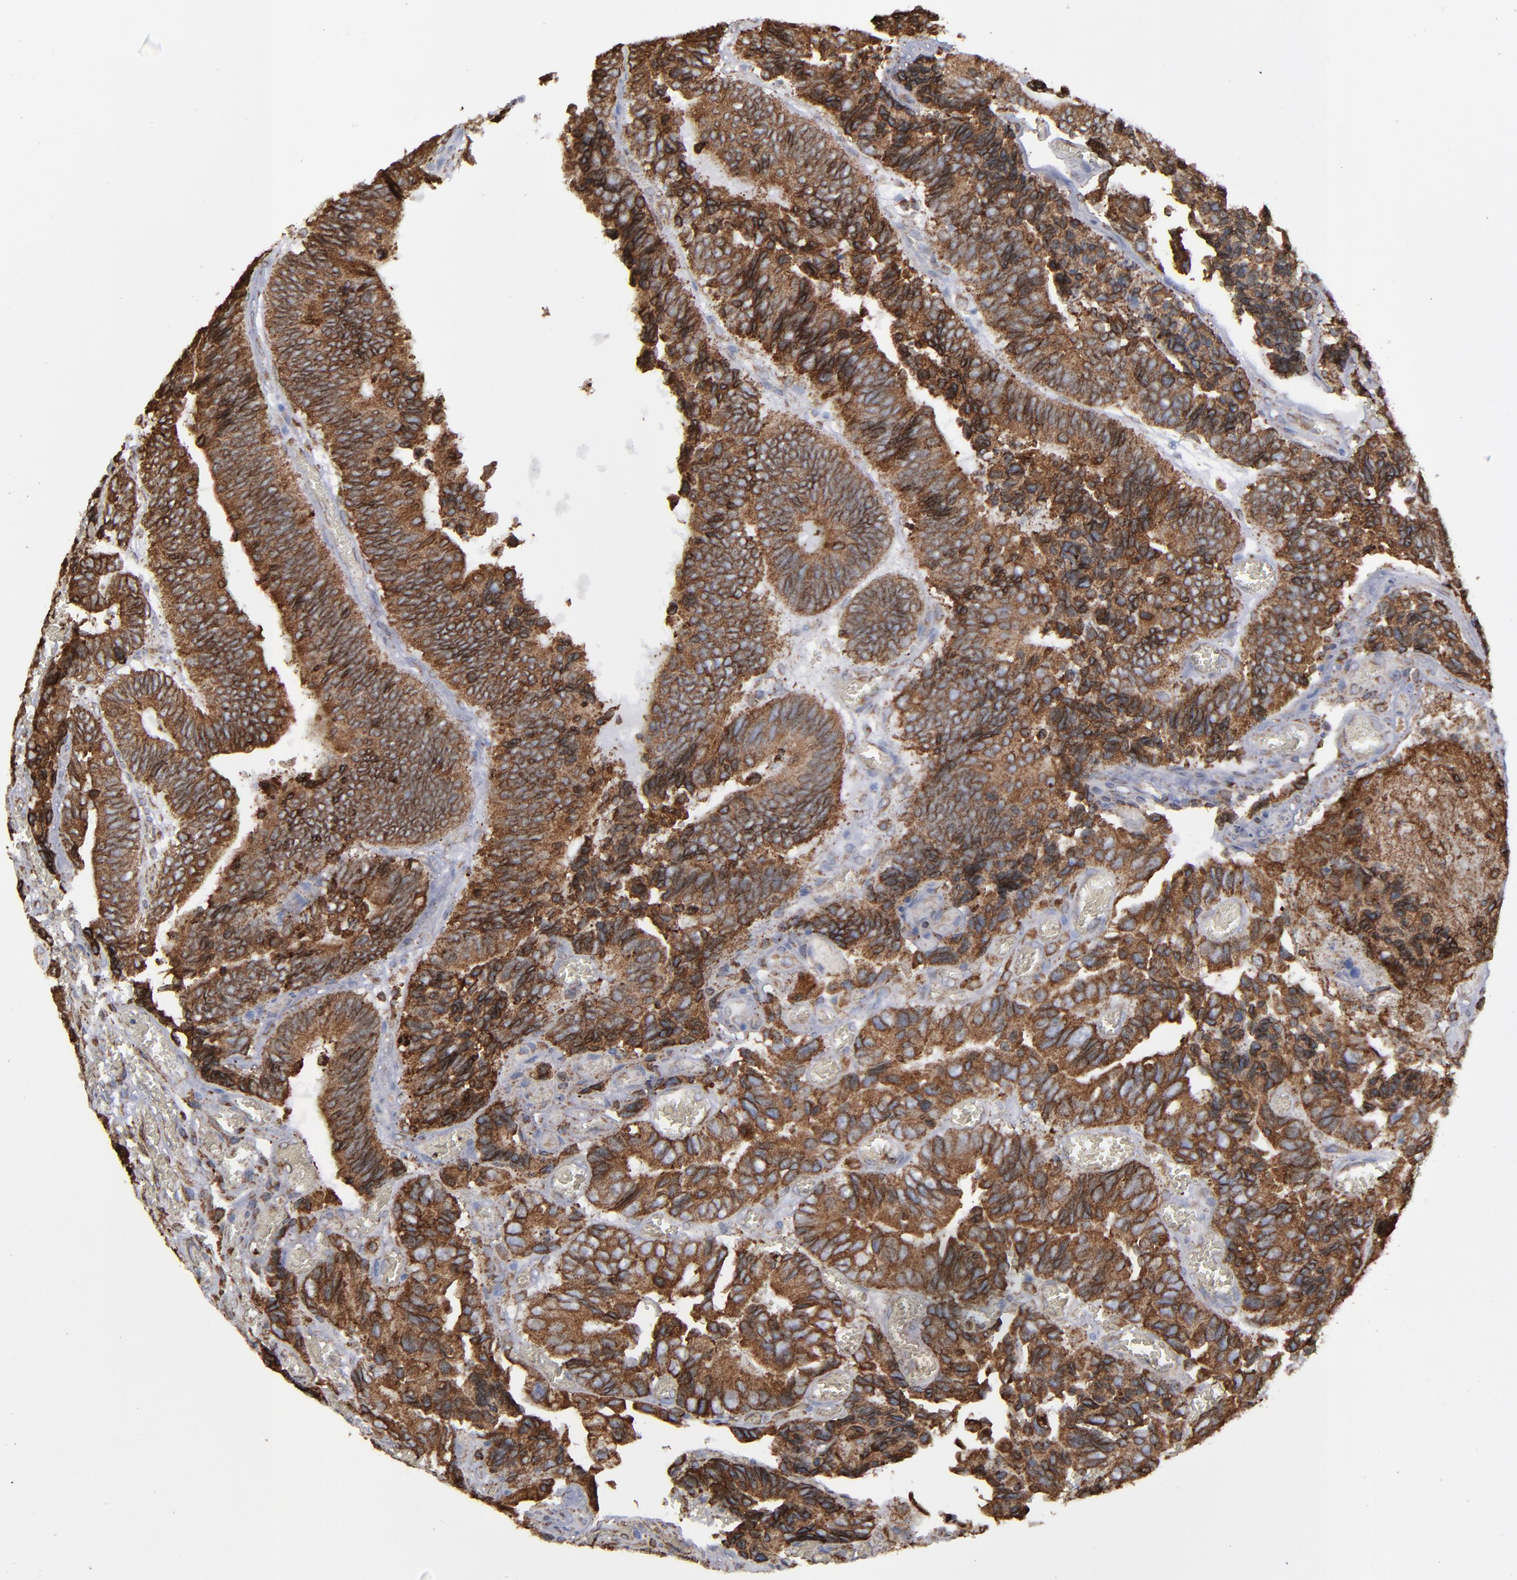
{"staining": {"intensity": "strong", "quantity": ">75%", "location": "cytoplasmic/membranous"}, "tissue": "colorectal cancer", "cell_type": "Tumor cells", "image_type": "cancer", "snomed": [{"axis": "morphology", "description": "Adenocarcinoma, NOS"}, {"axis": "topography", "description": "Colon"}], "caption": "A high amount of strong cytoplasmic/membranous positivity is seen in about >75% of tumor cells in colorectal adenocarcinoma tissue.", "gene": "ERLIN2", "patient": {"sex": "male", "age": 72}}